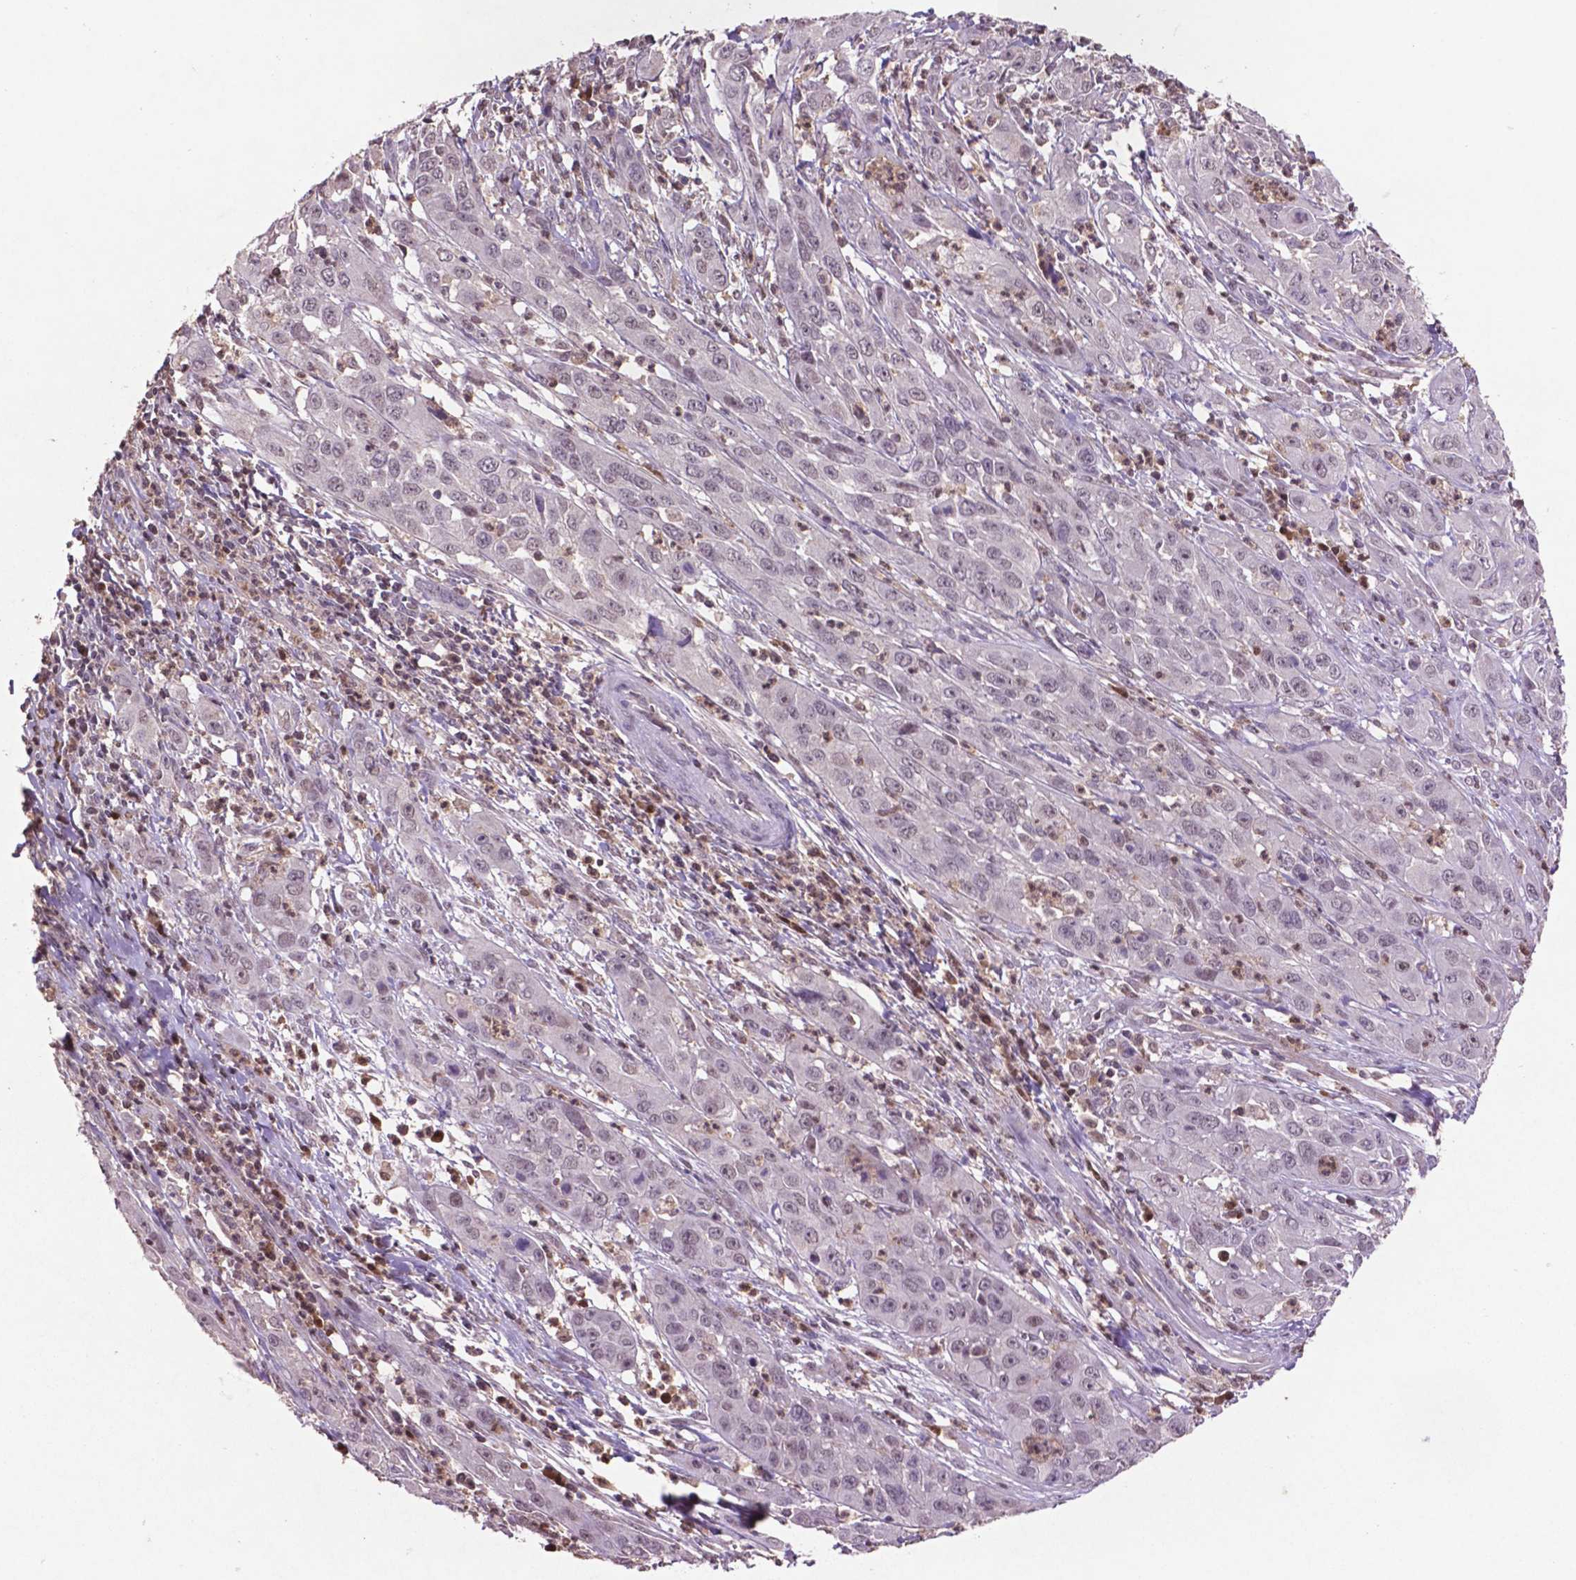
{"staining": {"intensity": "negative", "quantity": "none", "location": "none"}, "tissue": "cervical cancer", "cell_type": "Tumor cells", "image_type": "cancer", "snomed": [{"axis": "morphology", "description": "Squamous cell carcinoma, NOS"}, {"axis": "topography", "description": "Cervix"}], "caption": "A photomicrograph of human cervical cancer is negative for staining in tumor cells.", "gene": "GLRX", "patient": {"sex": "female", "age": 32}}